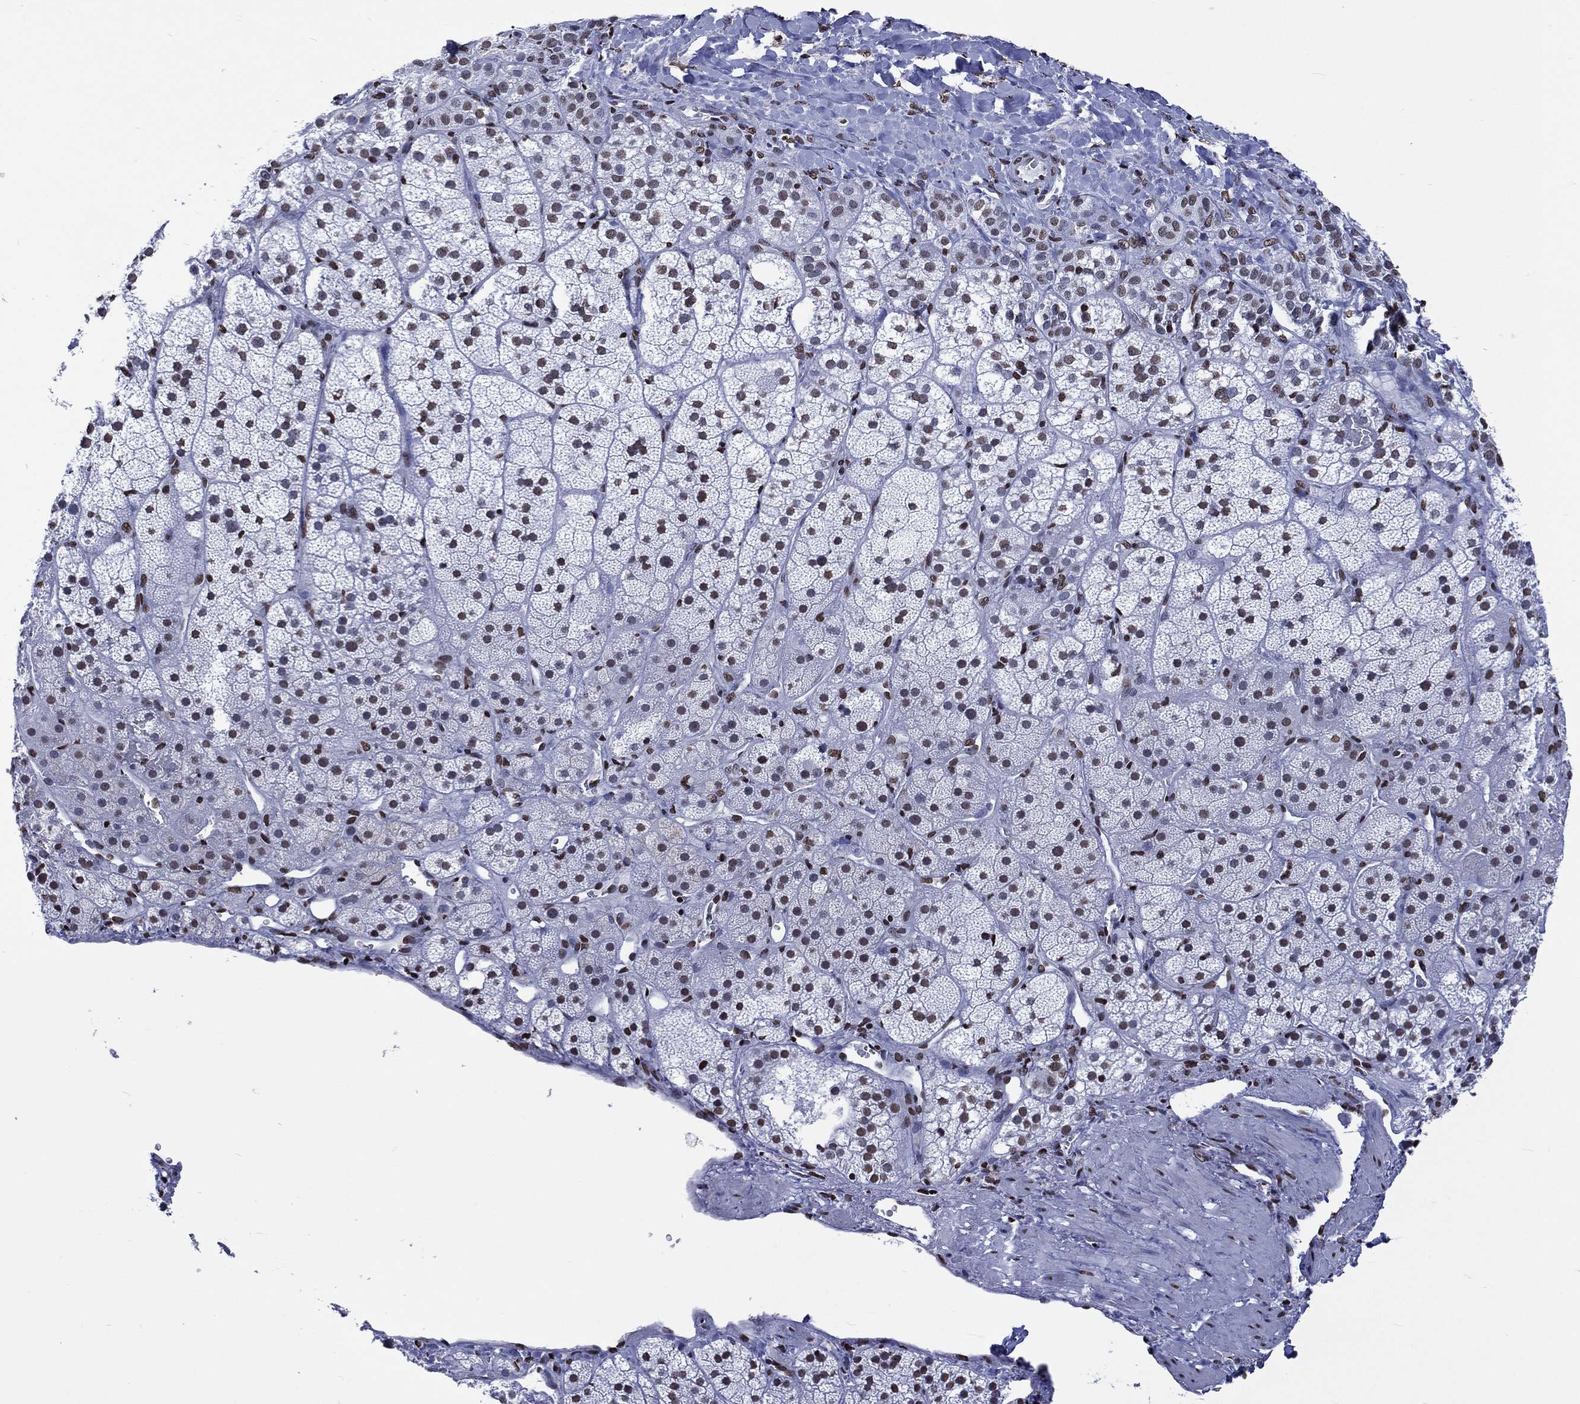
{"staining": {"intensity": "moderate", "quantity": "25%-75%", "location": "nuclear"}, "tissue": "adrenal gland", "cell_type": "Glandular cells", "image_type": "normal", "snomed": [{"axis": "morphology", "description": "Normal tissue, NOS"}, {"axis": "topography", "description": "Adrenal gland"}], "caption": "Protein expression analysis of unremarkable human adrenal gland reveals moderate nuclear expression in approximately 25%-75% of glandular cells.", "gene": "RETREG2", "patient": {"sex": "male", "age": 57}}